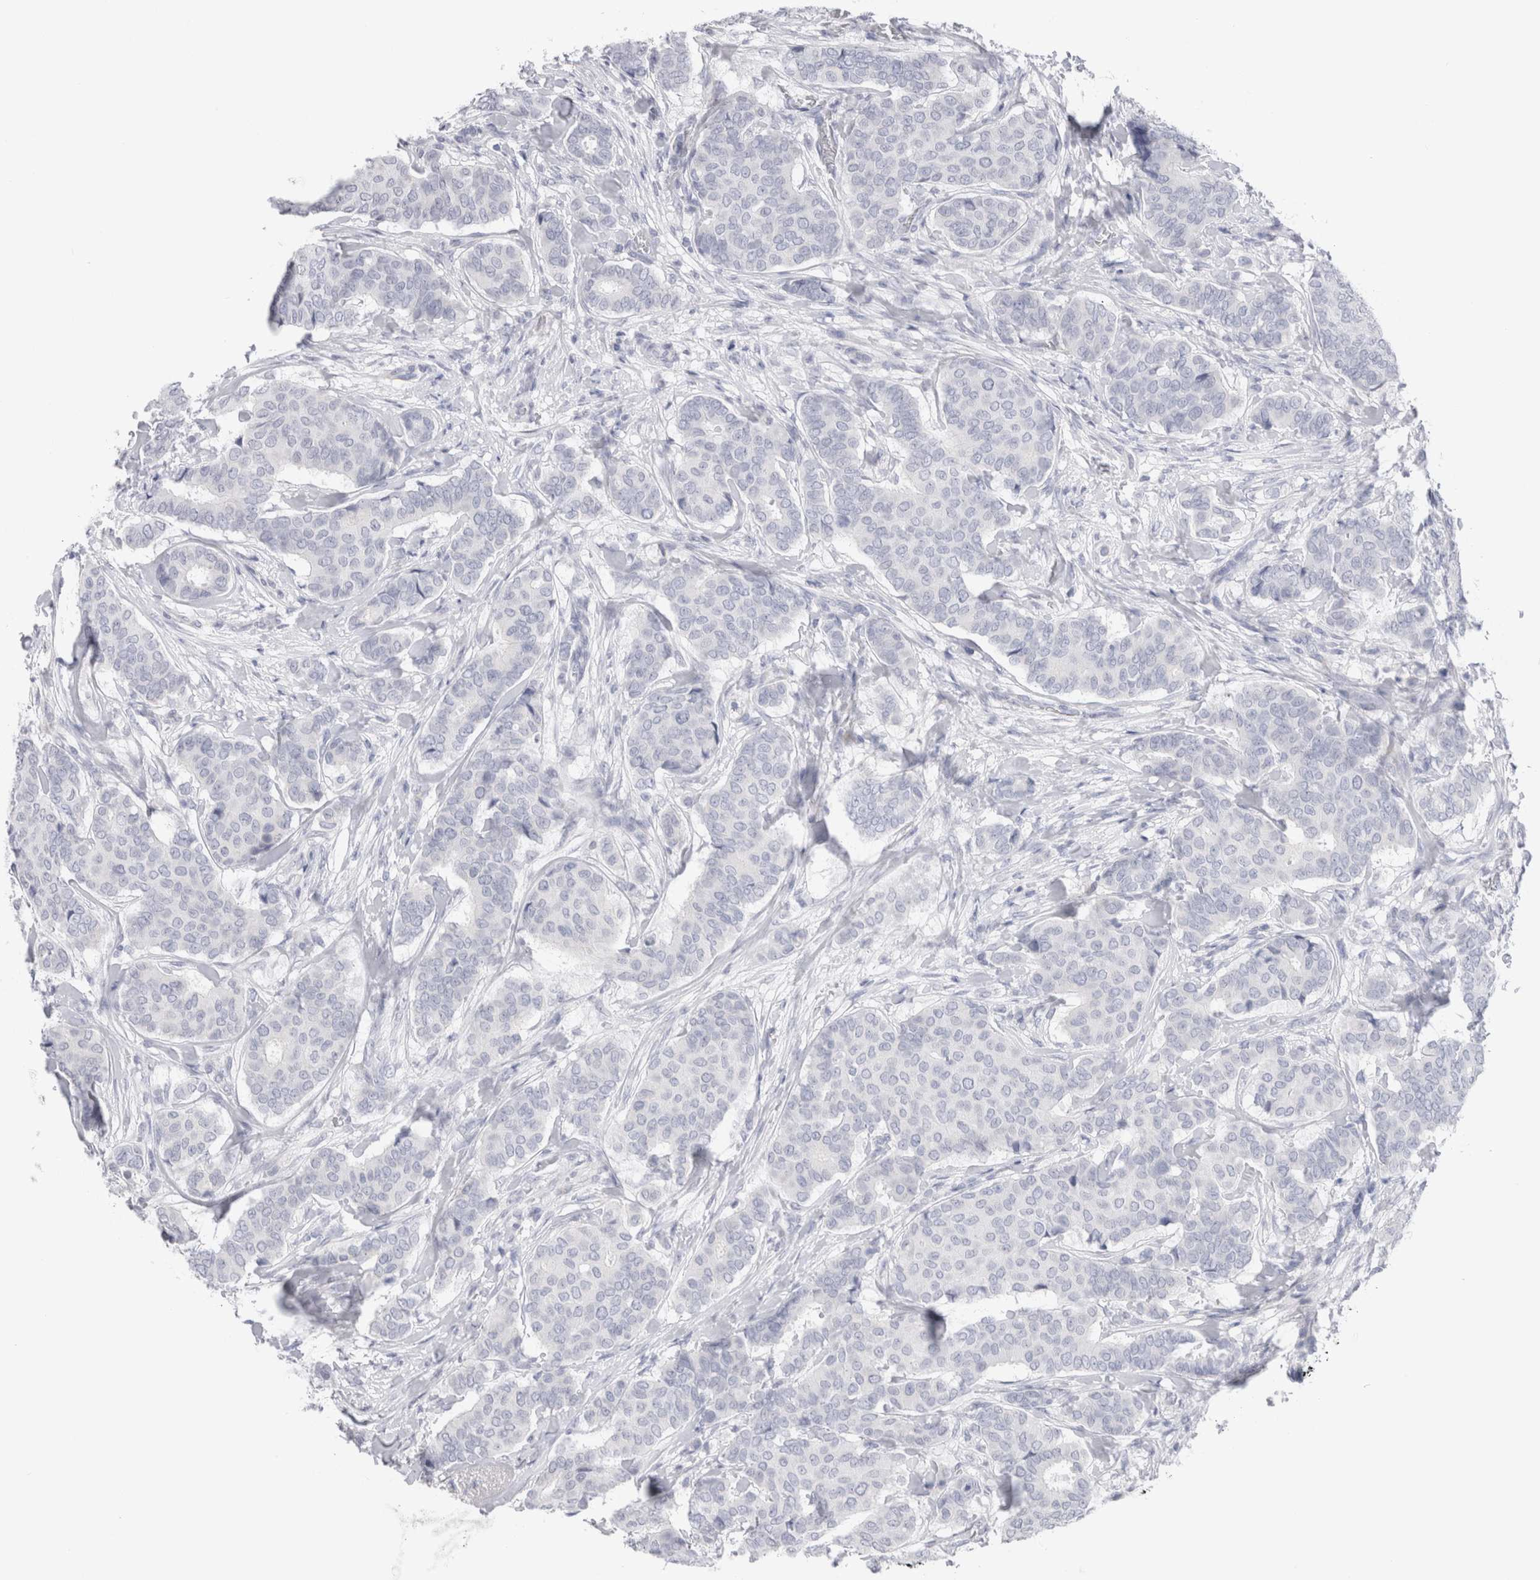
{"staining": {"intensity": "negative", "quantity": "none", "location": "none"}, "tissue": "breast cancer", "cell_type": "Tumor cells", "image_type": "cancer", "snomed": [{"axis": "morphology", "description": "Duct carcinoma"}, {"axis": "topography", "description": "Breast"}], "caption": "High magnification brightfield microscopy of breast intraductal carcinoma stained with DAB (3,3'-diaminobenzidine) (brown) and counterstained with hematoxylin (blue): tumor cells show no significant positivity.", "gene": "C9orf50", "patient": {"sex": "female", "age": 75}}